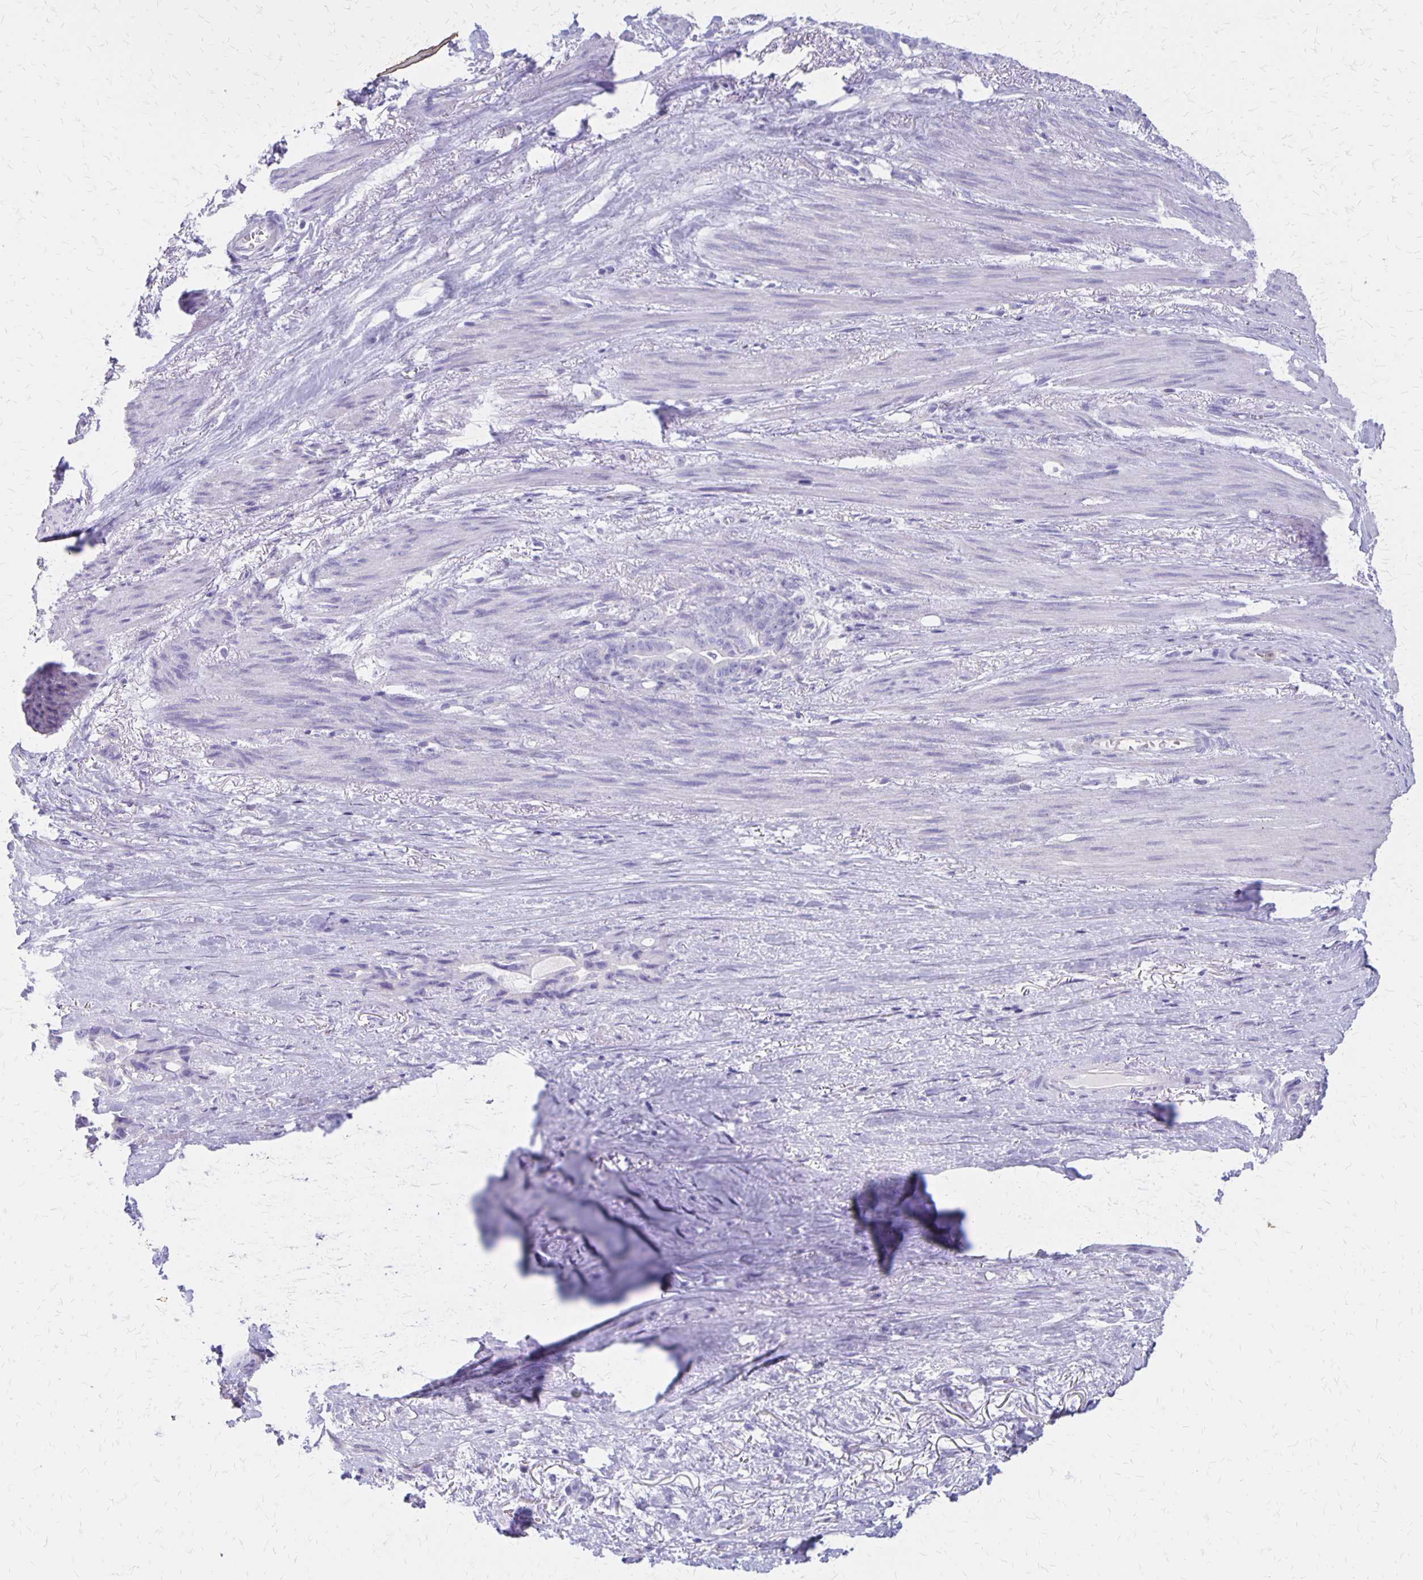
{"staining": {"intensity": "negative", "quantity": "none", "location": "none"}, "tissue": "stomach cancer", "cell_type": "Tumor cells", "image_type": "cancer", "snomed": [{"axis": "morphology", "description": "Normal tissue, NOS"}, {"axis": "morphology", "description": "Adenocarcinoma, NOS"}, {"axis": "topography", "description": "Esophagus"}, {"axis": "topography", "description": "Stomach, upper"}], "caption": "An immunohistochemistry (IHC) image of stomach cancer (adenocarcinoma) is shown. There is no staining in tumor cells of stomach cancer (adenocarcinoma).", "gene": "SEPTIN5", "patient": {"sex": "male", "age": 62}}